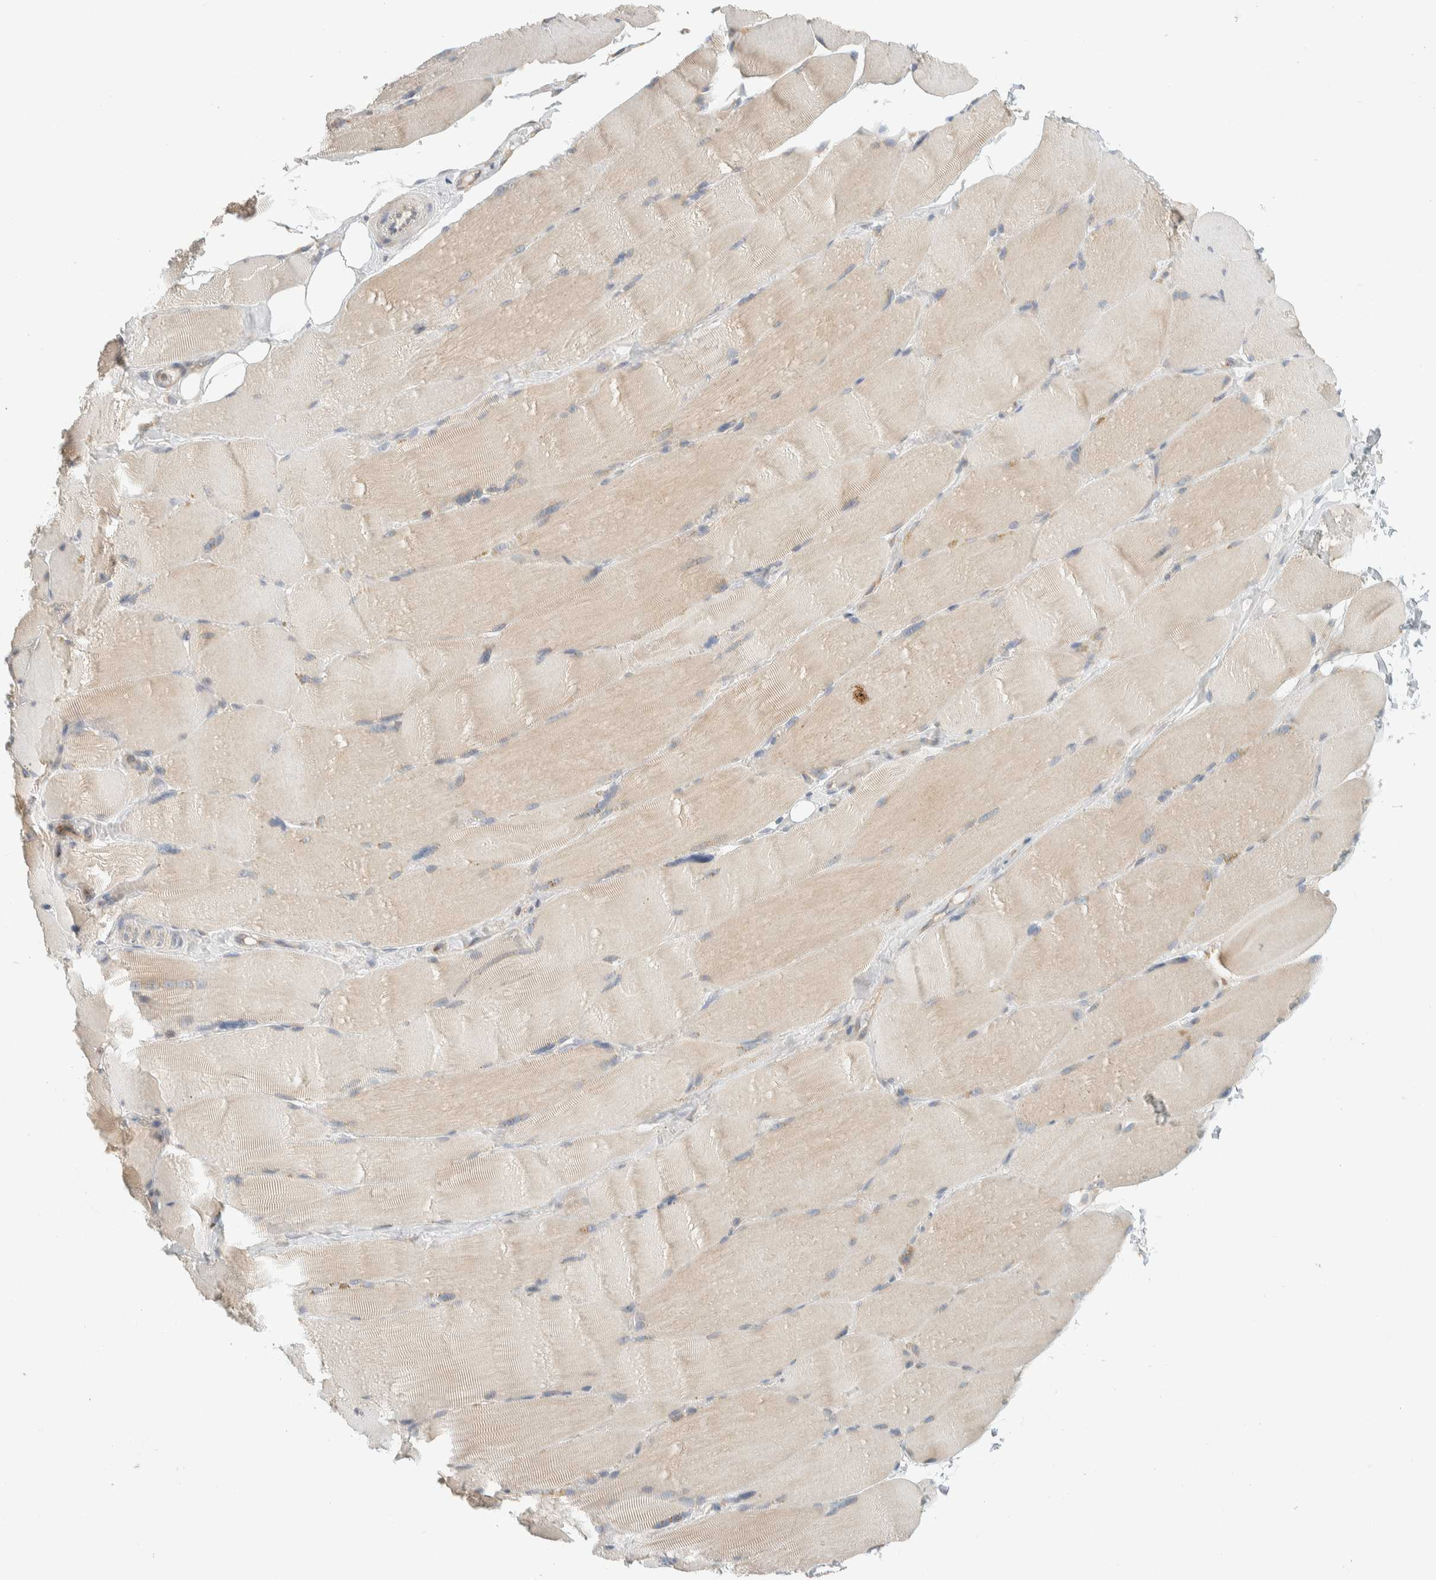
{"staining": {"intensity": "weak", "quantity": "25%-75%", "location": "cytoplasmic/membranous"}, "tissue": "skeletal muscle", "cell_type": "Myocytes", "image_type": "normal", "snomed": [{"axis": "morphology", "description": "Normal tissue, NOS"}, {"axis": "topography", "description": "Skin"}, {"axis": "topography", "description": "Skeletal muscle"}], "caption": "Human skeletal muscle stained with a protein marker displays weak staining in myocytes.", "gene": "TMEM184B", "patient": {"sex": "male", "age": 83}}